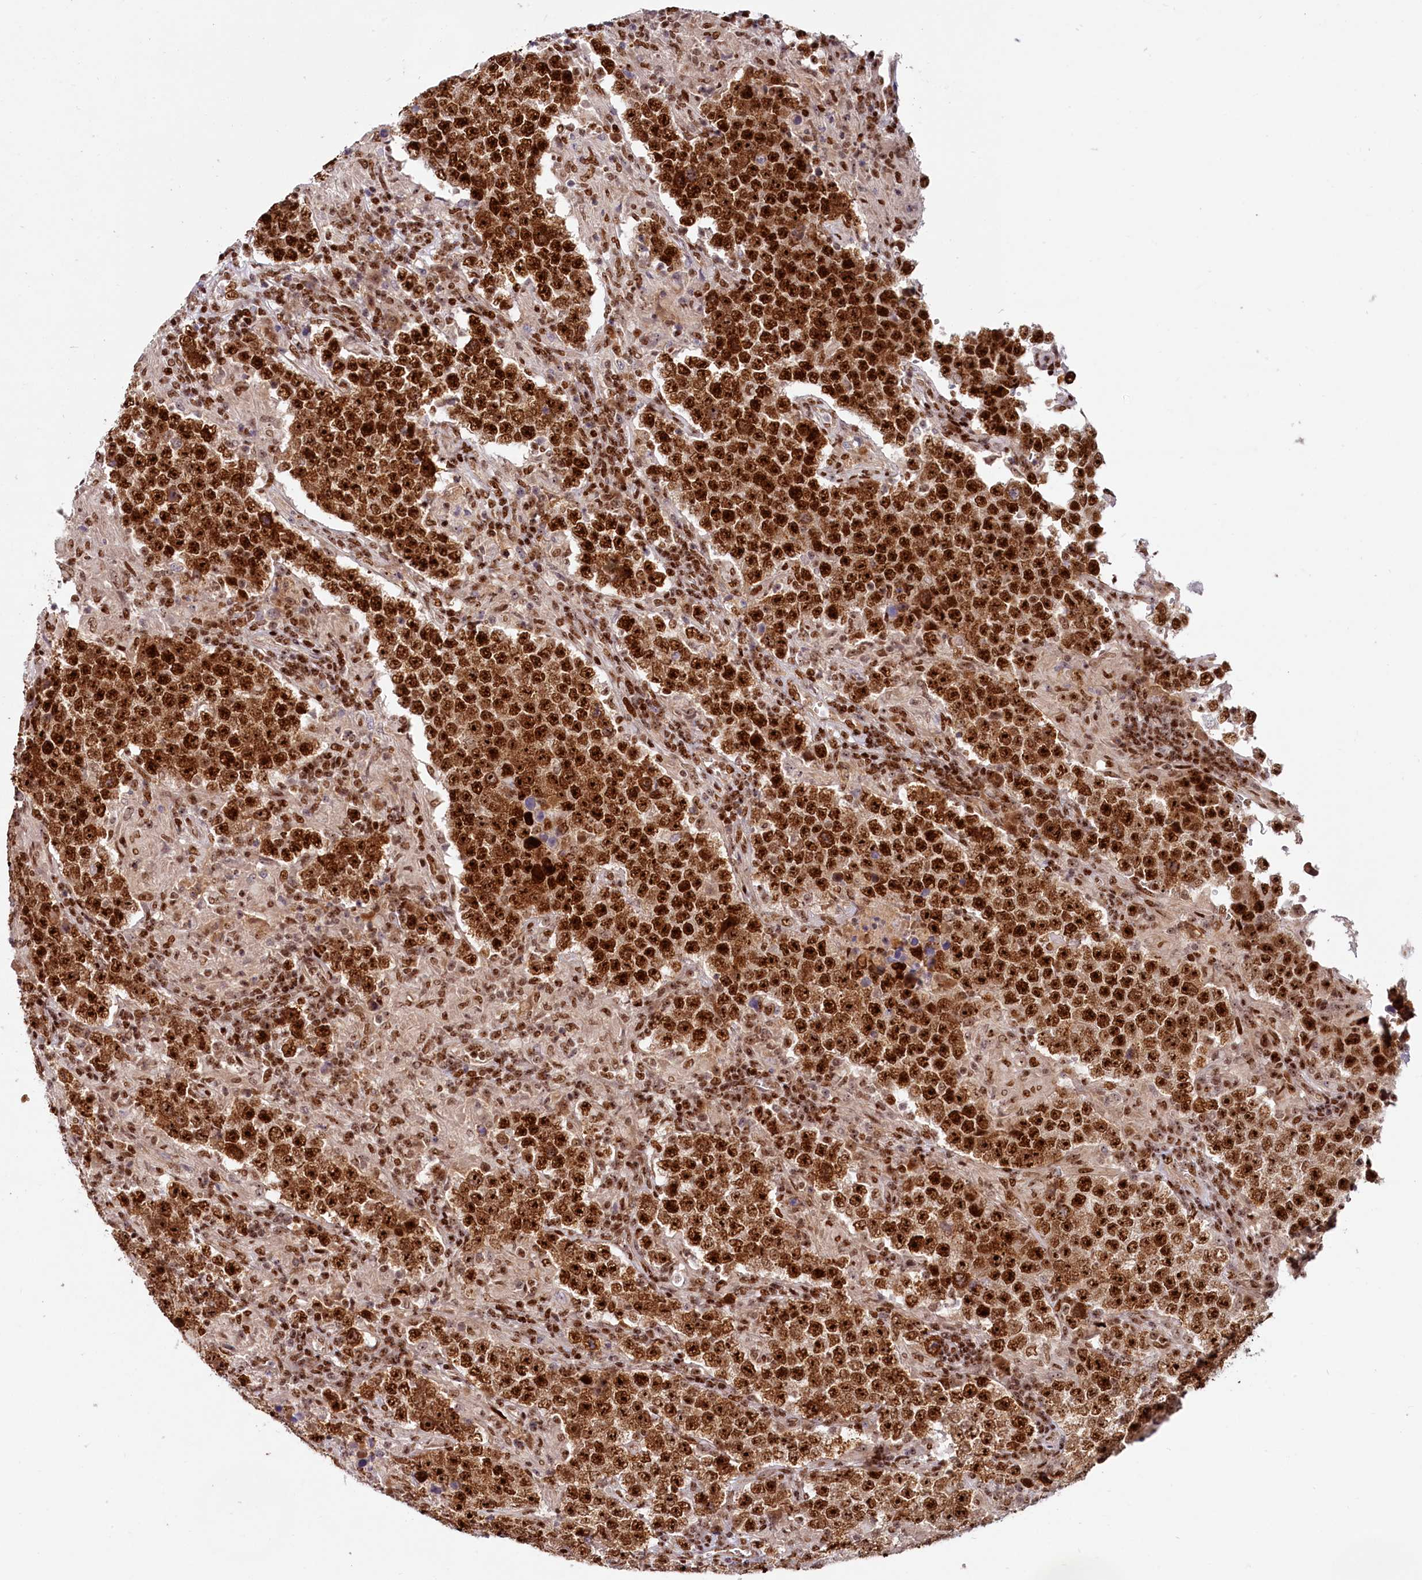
{"staining": {"intensity": "strong", "quantity": ">75%", "location": "nuclear"}, "tissue": "testis cancer", "cell_type": "Tumor cells", "image_type": "cancer", "snomed": [{"axis": "morphology", "description": "Normal tissue, NOS"}, {"axis": "morphology", "description": "Urothelial carcinoma, High grade"}, {"axis": "morphology", "description": "Seminoma, NOS"}, {"axis": "morphology", "description": "Carcinoma, Embryonal, NOS"}, {"axis": "topography", "description": "Urinary bladder"}, {"axis": "topography", "description": "Testis"}], "caption": "Immunohistochemistry histopathology image of neoplastic tissue: human testis cancer stained using immunohistochemistry displays high levels of strong protein expression localized specifically in the nuclear of tumor cells, appearing as a nuclear brown color.", "gene": "TCOF1", "patient": {"sex": "male", "age": 41}}